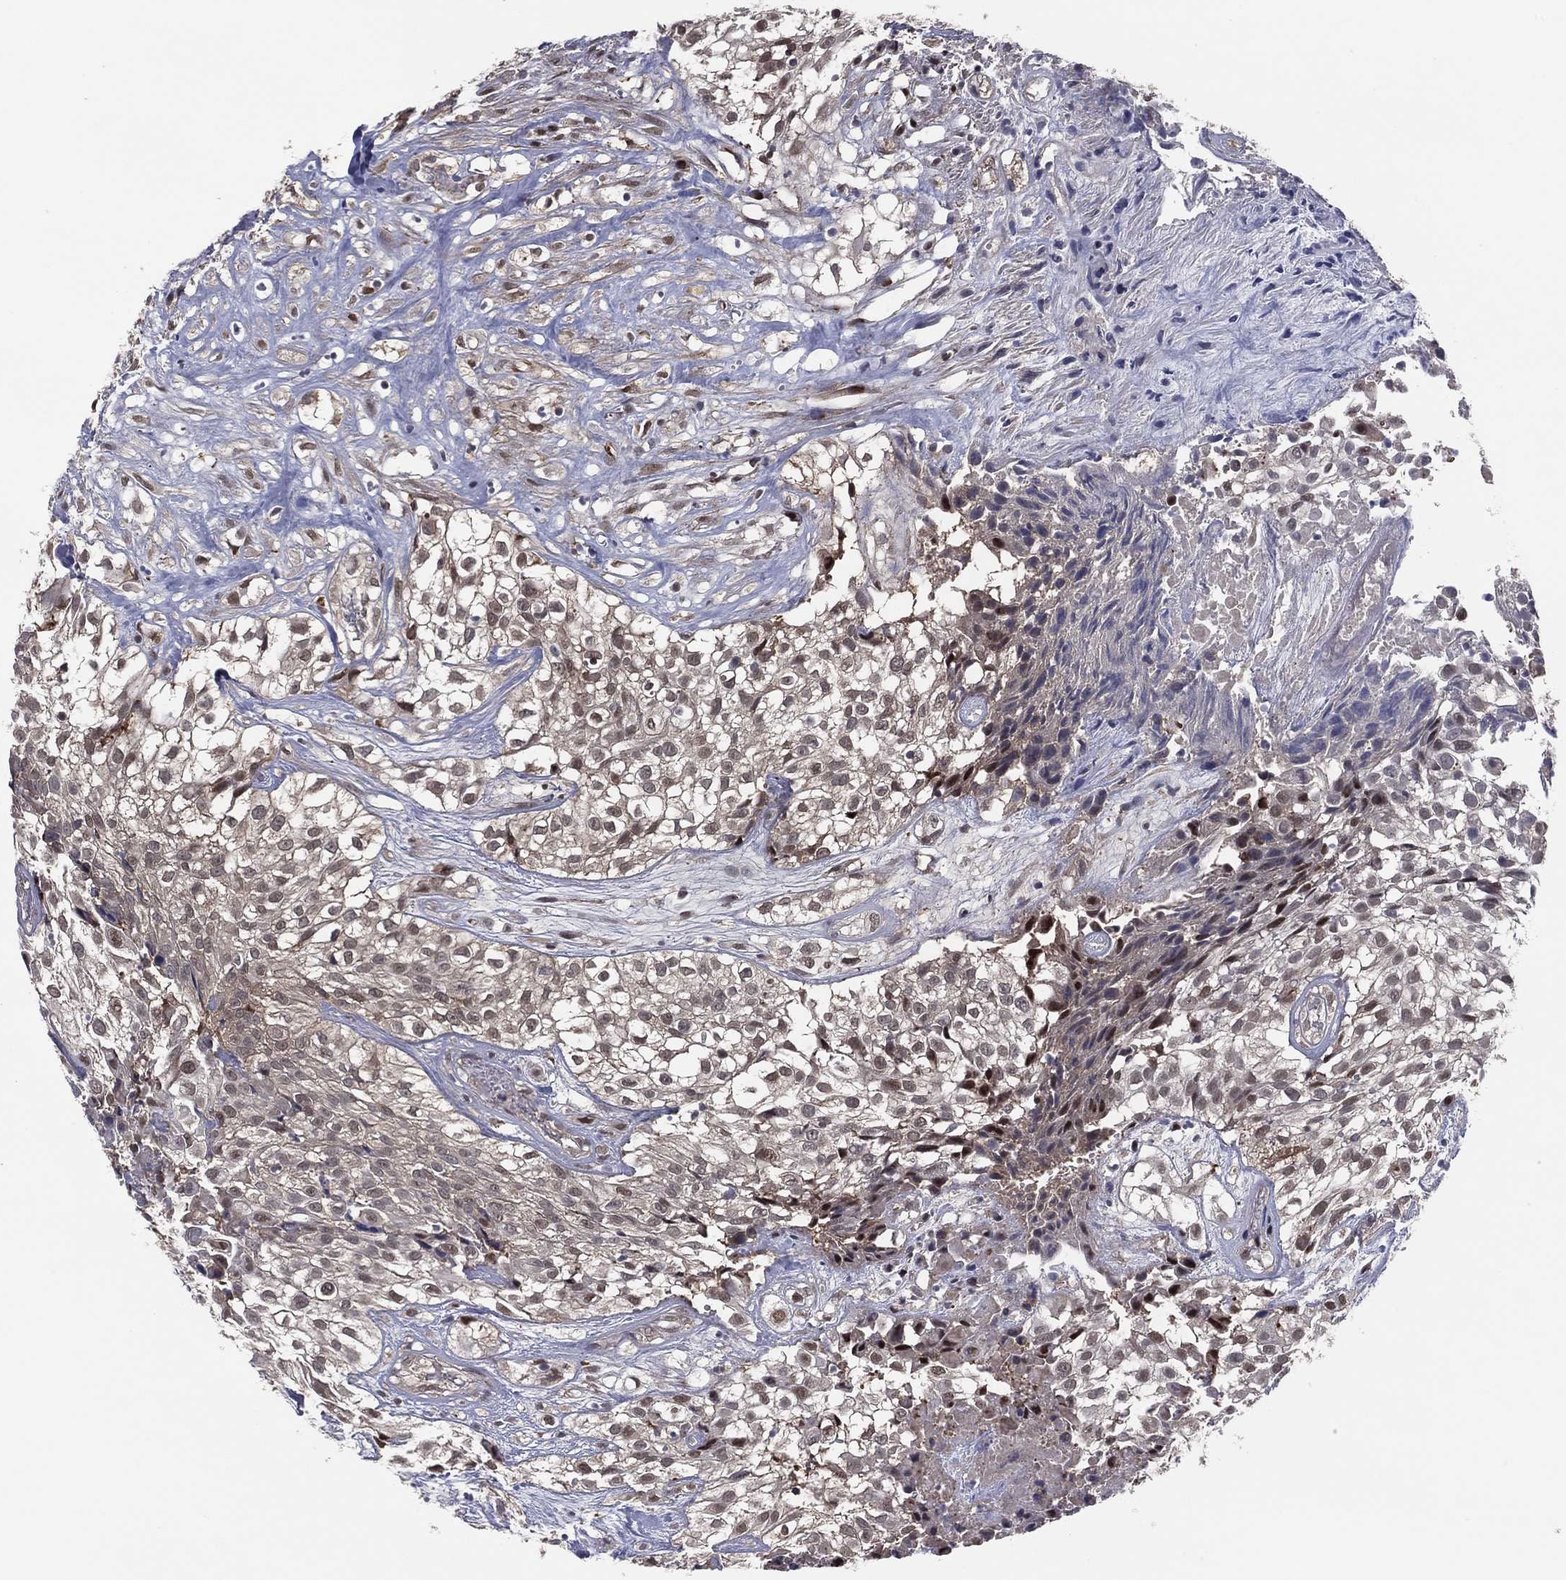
{"staining": {"intensity": "moderate", "quantity": "25%-75%", "location": "nuclear"}, "tissue": "urothelial cancer", "cell_type": "Tumor cells", "image_type": "cancer", "snomed": [{"axis": "morphology", "description": "Urothelial carcinoma, High grade"}, {"axis": "topography", "description": "Urinary bladder"}], "caption": "Protein expression by immunohistochemistry (IHC) demonstrates moderate nuclear expression in approximately 25%-75% of tumor cells in high-grade urothelial carcinoma.", "gene": "ICOSLG", "patient": {"sex": "male", "age": 56}}